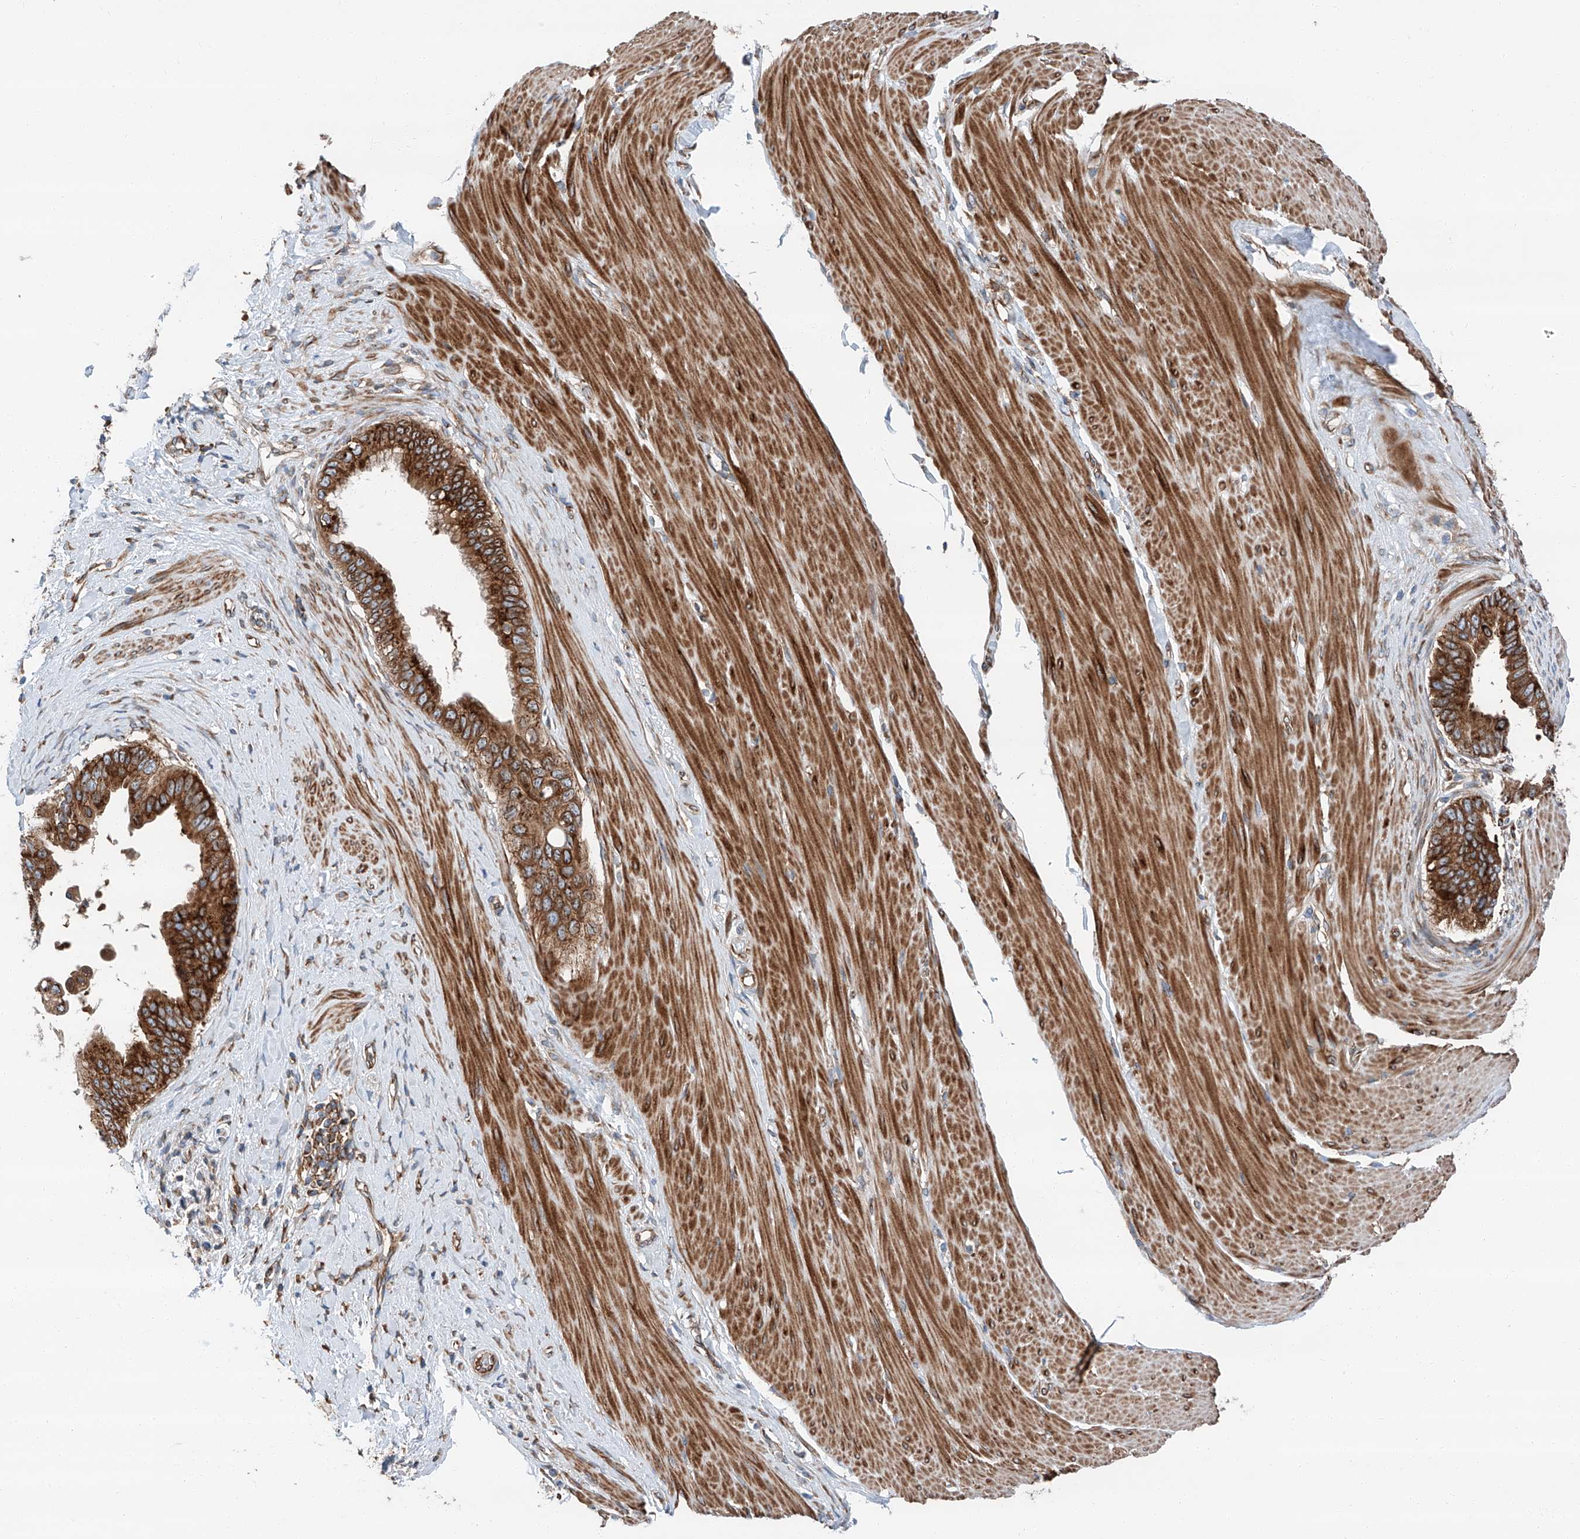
{"staining": {"intensity": "strong", "quantity": ">75%", "location": "cytoplasmic/membranous"}, "tissue": "pancreatic cancer", "cell_type": "Tumor cells", "image_type": "cancer", "snomed": [{"axis": "morphology", "description": "Adenocarcinoma, NOS"}, {"axis": "topography", "description": "Pancreas"}], "caption": "Strong cytoplasmic/membranous staining is identified in approximately >75% of tumor cells in pancreatic cancer (adenocarcinoma).", "gene": "ZC3H15", "patient": {"sex": "female", "age": 56}}